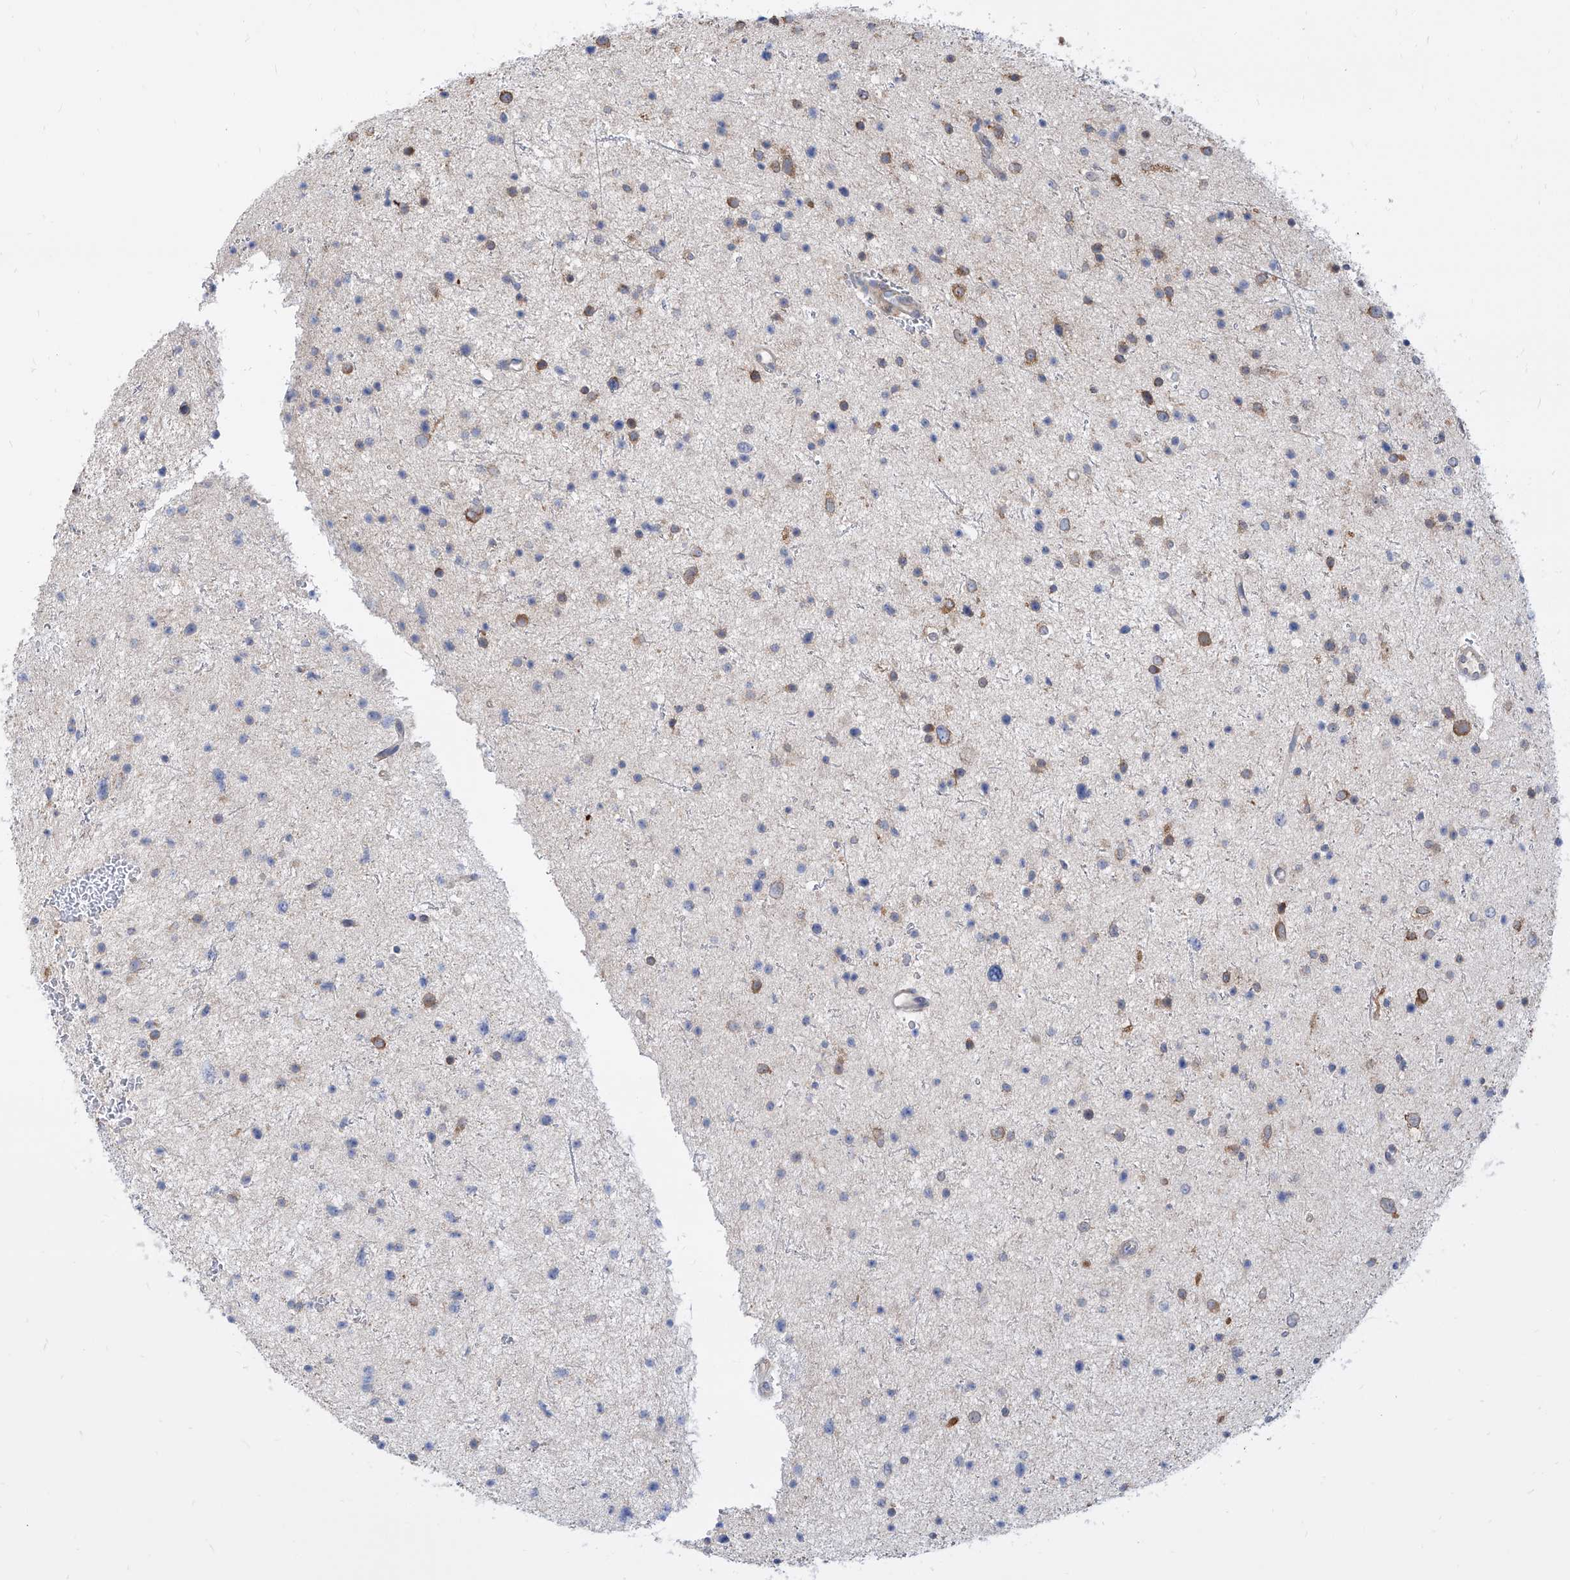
{"staining": {"intensity": "moderate", "quantity": "25%-75%", "location": "cytoplasmic/membranous"}, "tissue": "glioma", "cell_type": "Tumor cells", "image_type": "cancer", "snomed": [{"axis": "morphology", "description": "Glioma, malignant, Low grade"}, {"axis": "topography", "description": "Brain"}], "caption": "Protein expression analysis of human low-grade glioma (malignant) reveals moderate cytoplasmic/membranous staining in about 25%-75% of tumor cells.", "gene": "FAM83B", "patient": {"sex": "female", "age": 37}}